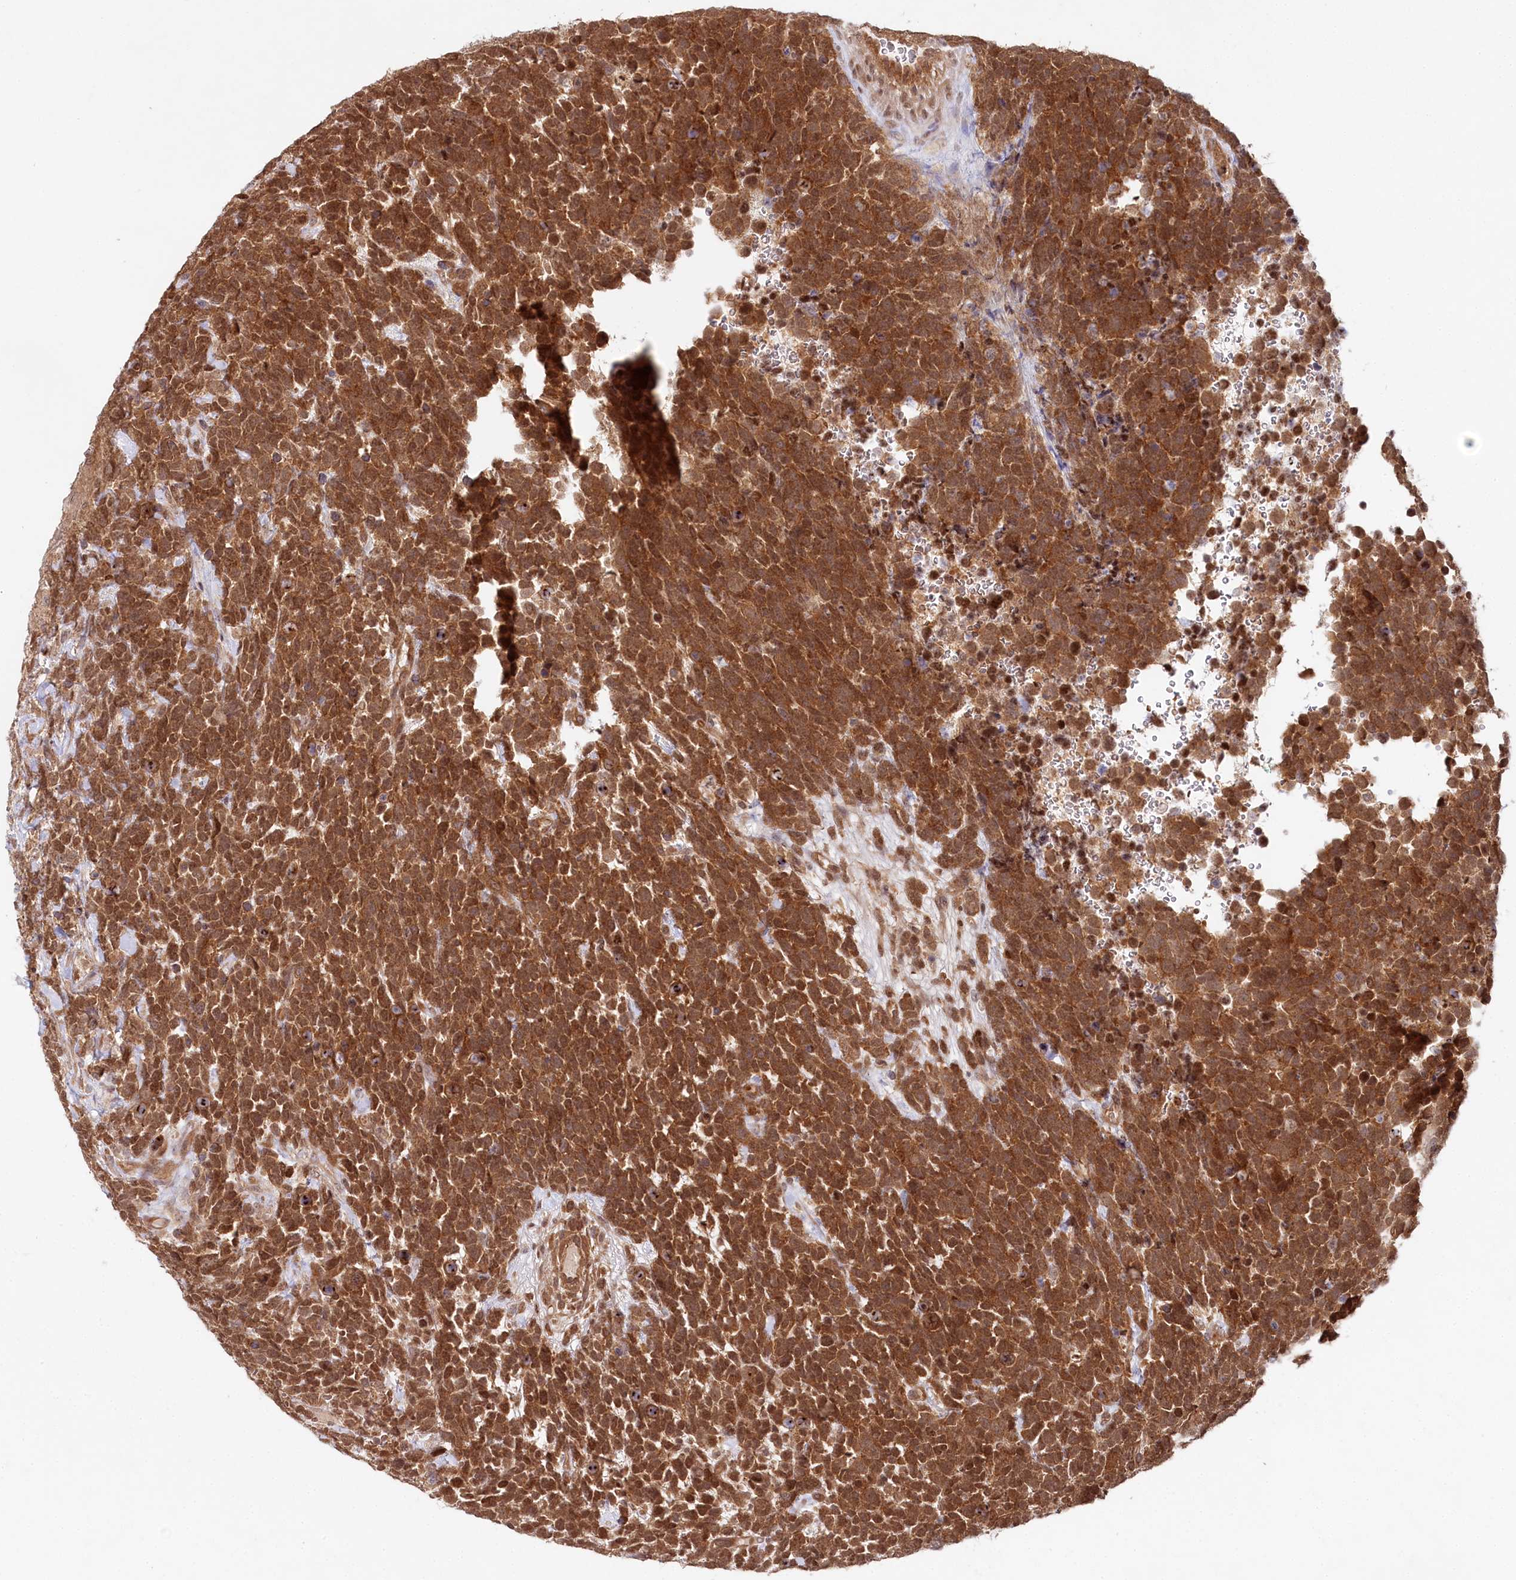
{"staining": {"intensity": "moderate", "quantity": ">75%", "location": "cytoplasmic/membranous,nuclear"}, "tissue": "urothelial cancer", "cell_type": "Tumor cells", "image_type": "cancer", "snomed": [{"axis": "morphology", "description": "Urothelial carcinoma, High grade"}, {"axis": "topography", "description": "Urinary bladder"}], "caption": "Immunohistochemical staining of human urothelial cancer reveals medium levels of moderate cytoplasmic/membranous and nuclear positivity in about >75% of tumor cells. (Stains: DAB in brown, nuclei in blue, Microscopy: brightfield microscopy at high magnification).", "gene": "CCDC65", "patient": {"sex": "female", "age": 82}}